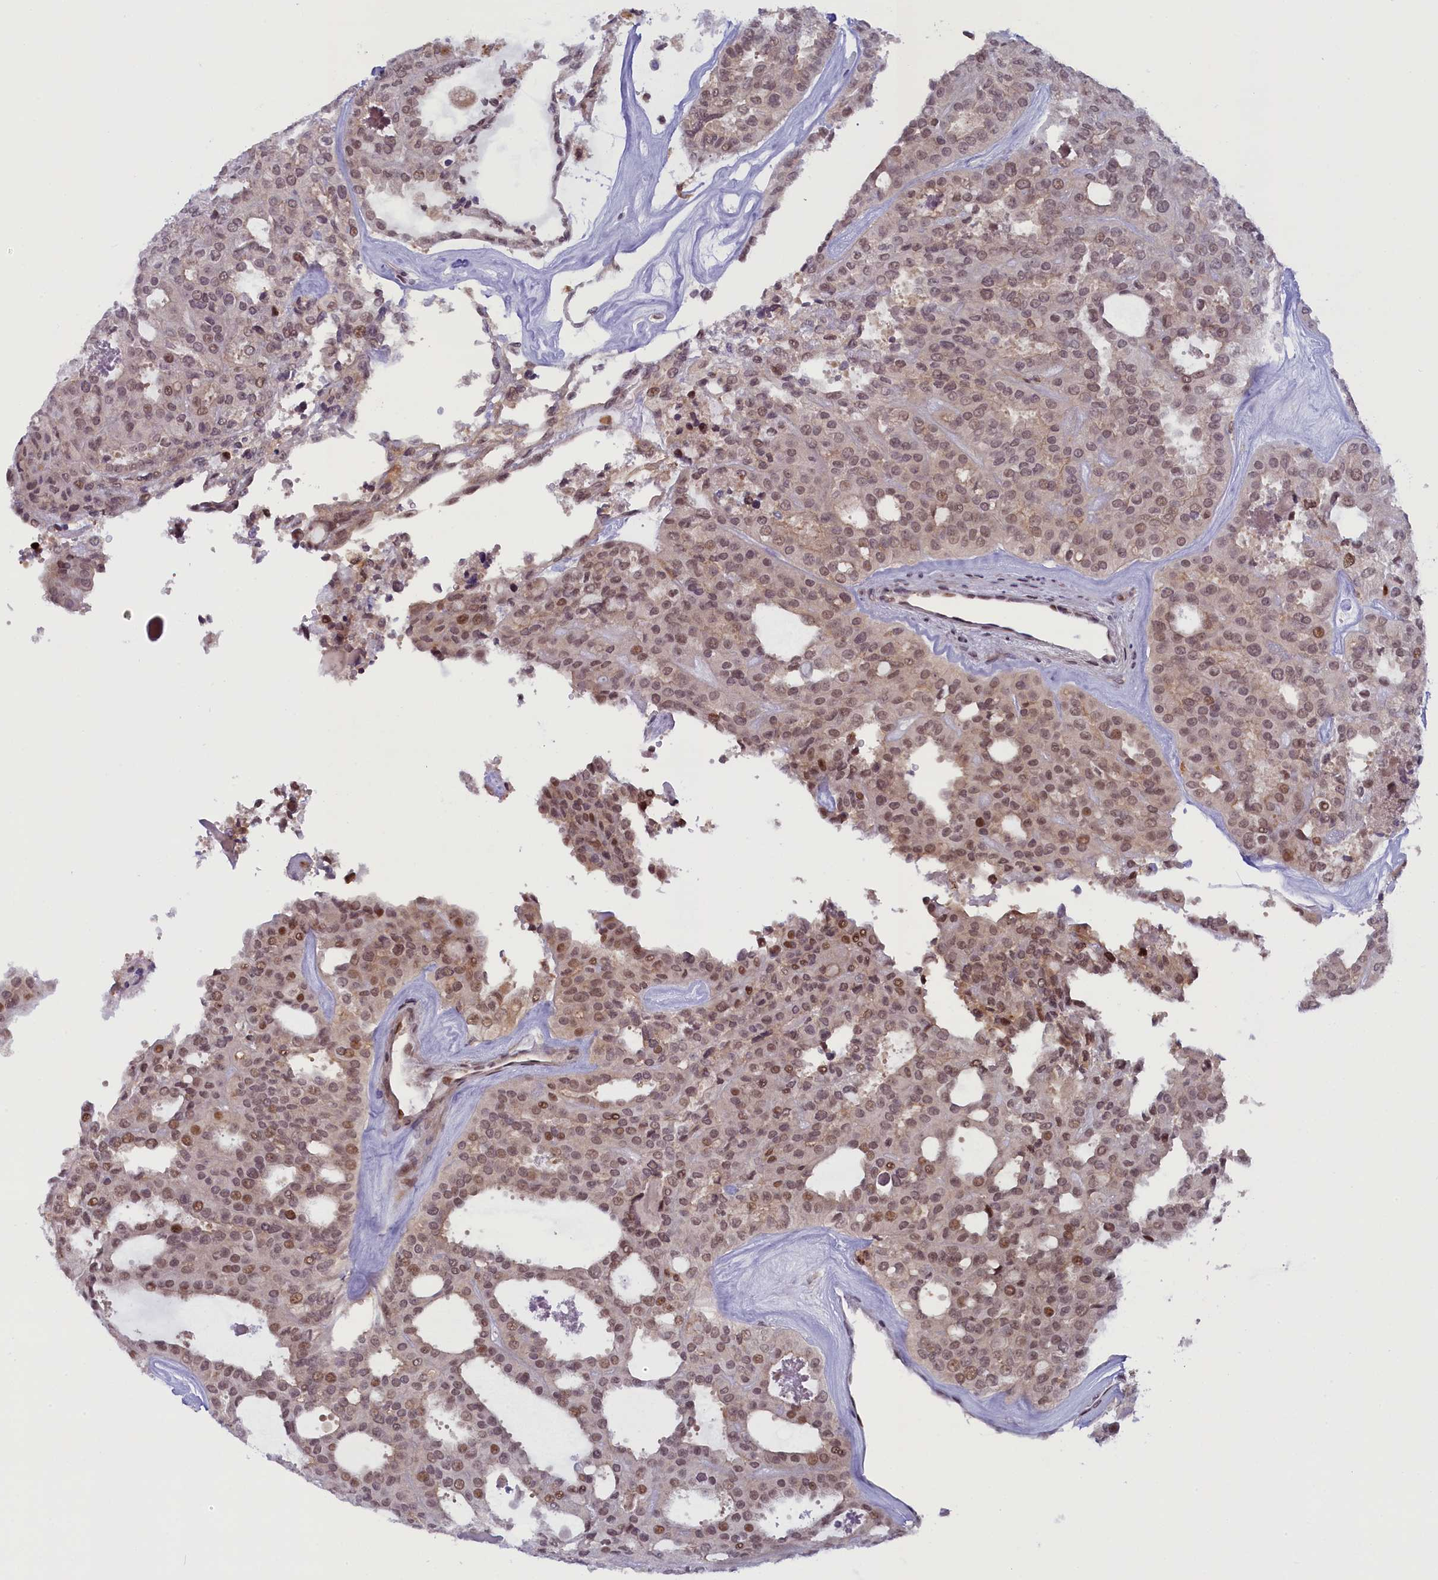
{"staining": {"intensity": "moderate", "quantity": ">75%", "location": "nuclear"}, "tissue": "thyroid cancer", "cell_type": "Tumor cells", "image_type": "cancer", "snomed": [{"axis": "morphology", "description": "Follicular adenoma carcinoma, NOS"}, {"axis": "topography", "description": "Thyroid gland"}], "caption": "Immunohistochemistry photomicrograph of human thyroid cancer (follicular adenoma carcinoma) stained for a protein (brown), which exhibits medium levels of moderate nuclear positivity in approximately >75% of tumor cells.", "gene": "FCHO1", "patient": {"sex": "male", "age": 75}}